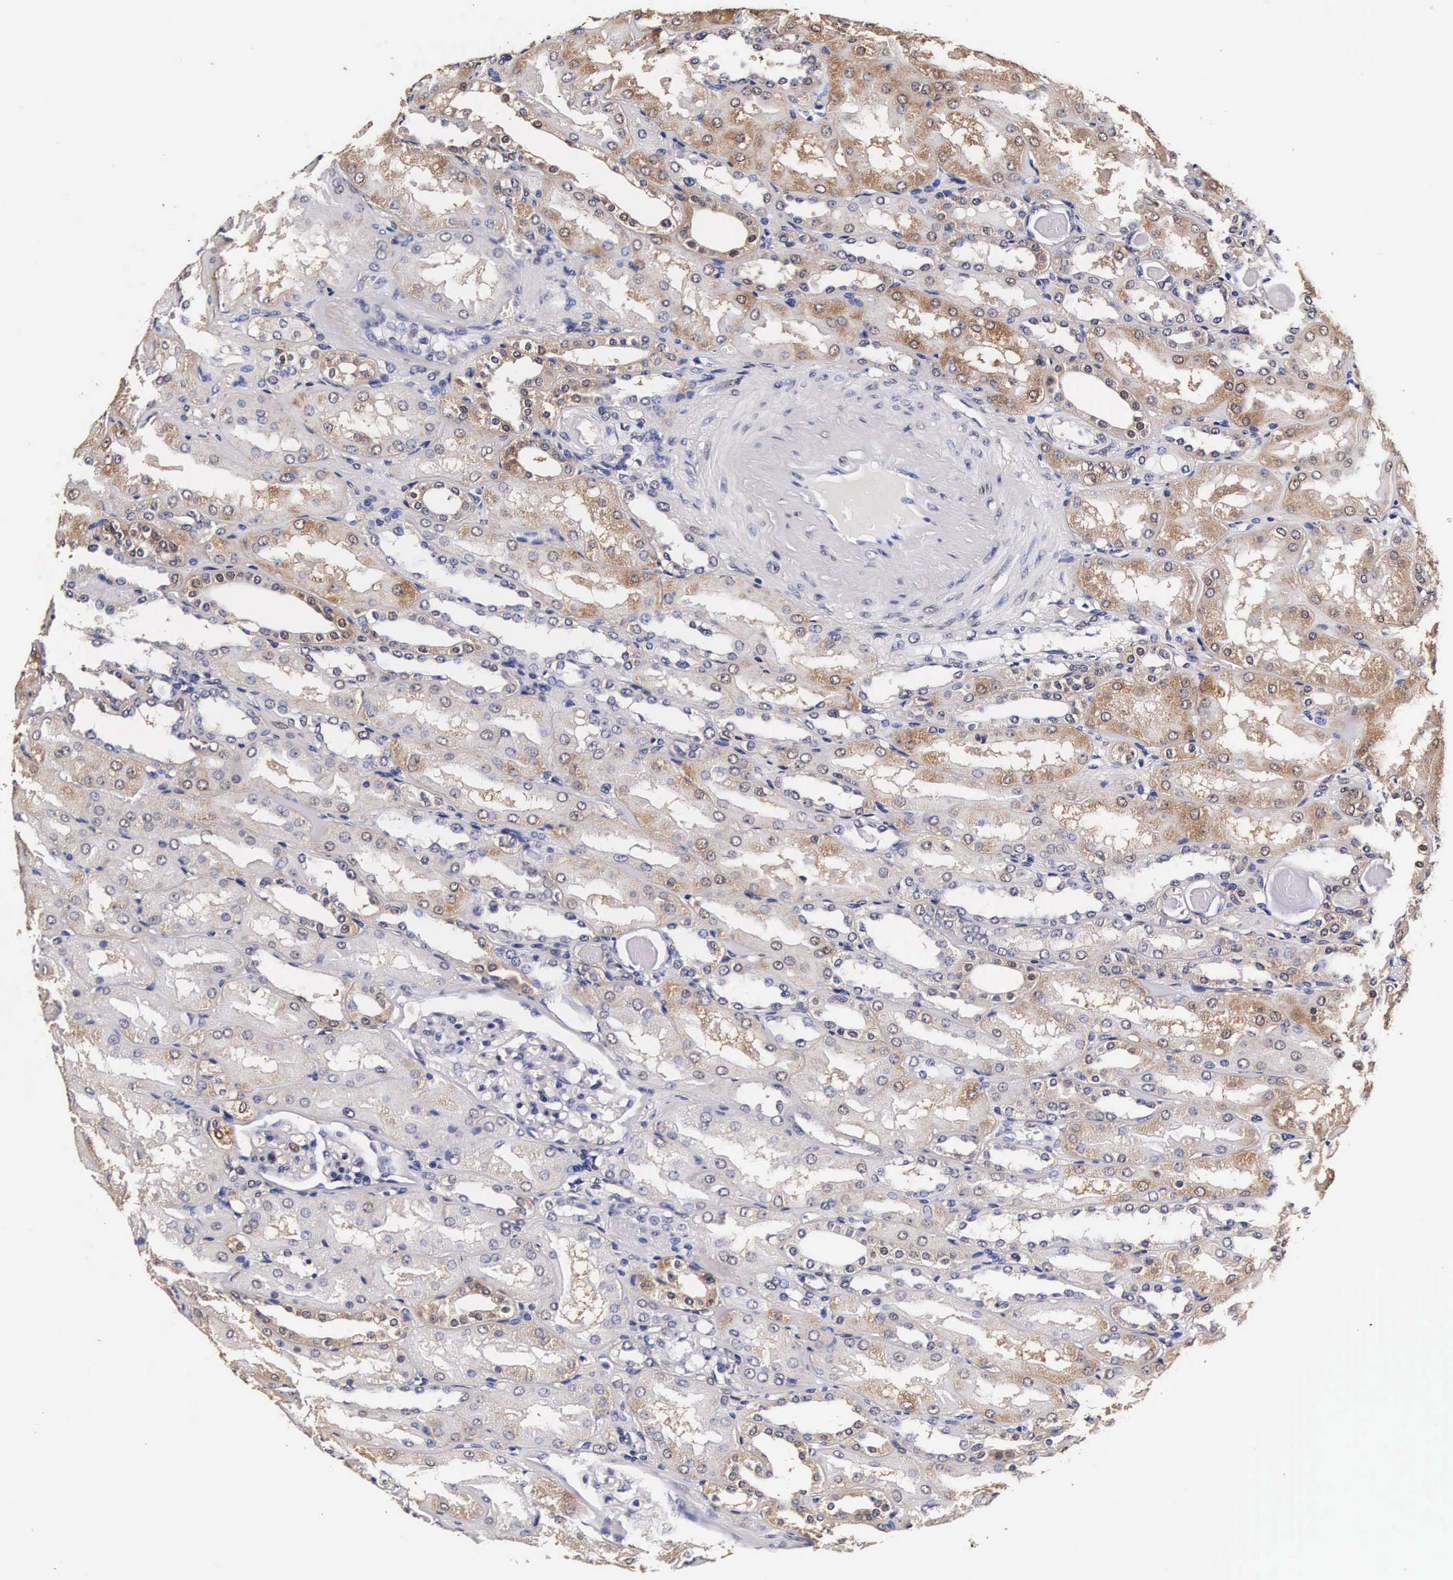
{"staining": {"intensity": "negative", "quantity": "none", "location": "none"}, "tissue": "kidney", "cell_type": "Cells in glomeruli", "image_type": "normal", "snomed": [{"axis": "morphology", "description": "Normal tissue, NOS"}, {"axis": "topography", "description": "Kidney"}], "caption": "The immunohistochemistry (IHC) histopathology image has no significant staining in cells in glomeruli of kidney.", "gene": "TECPR2", "patient": {"sex": "male", "age": 61}}